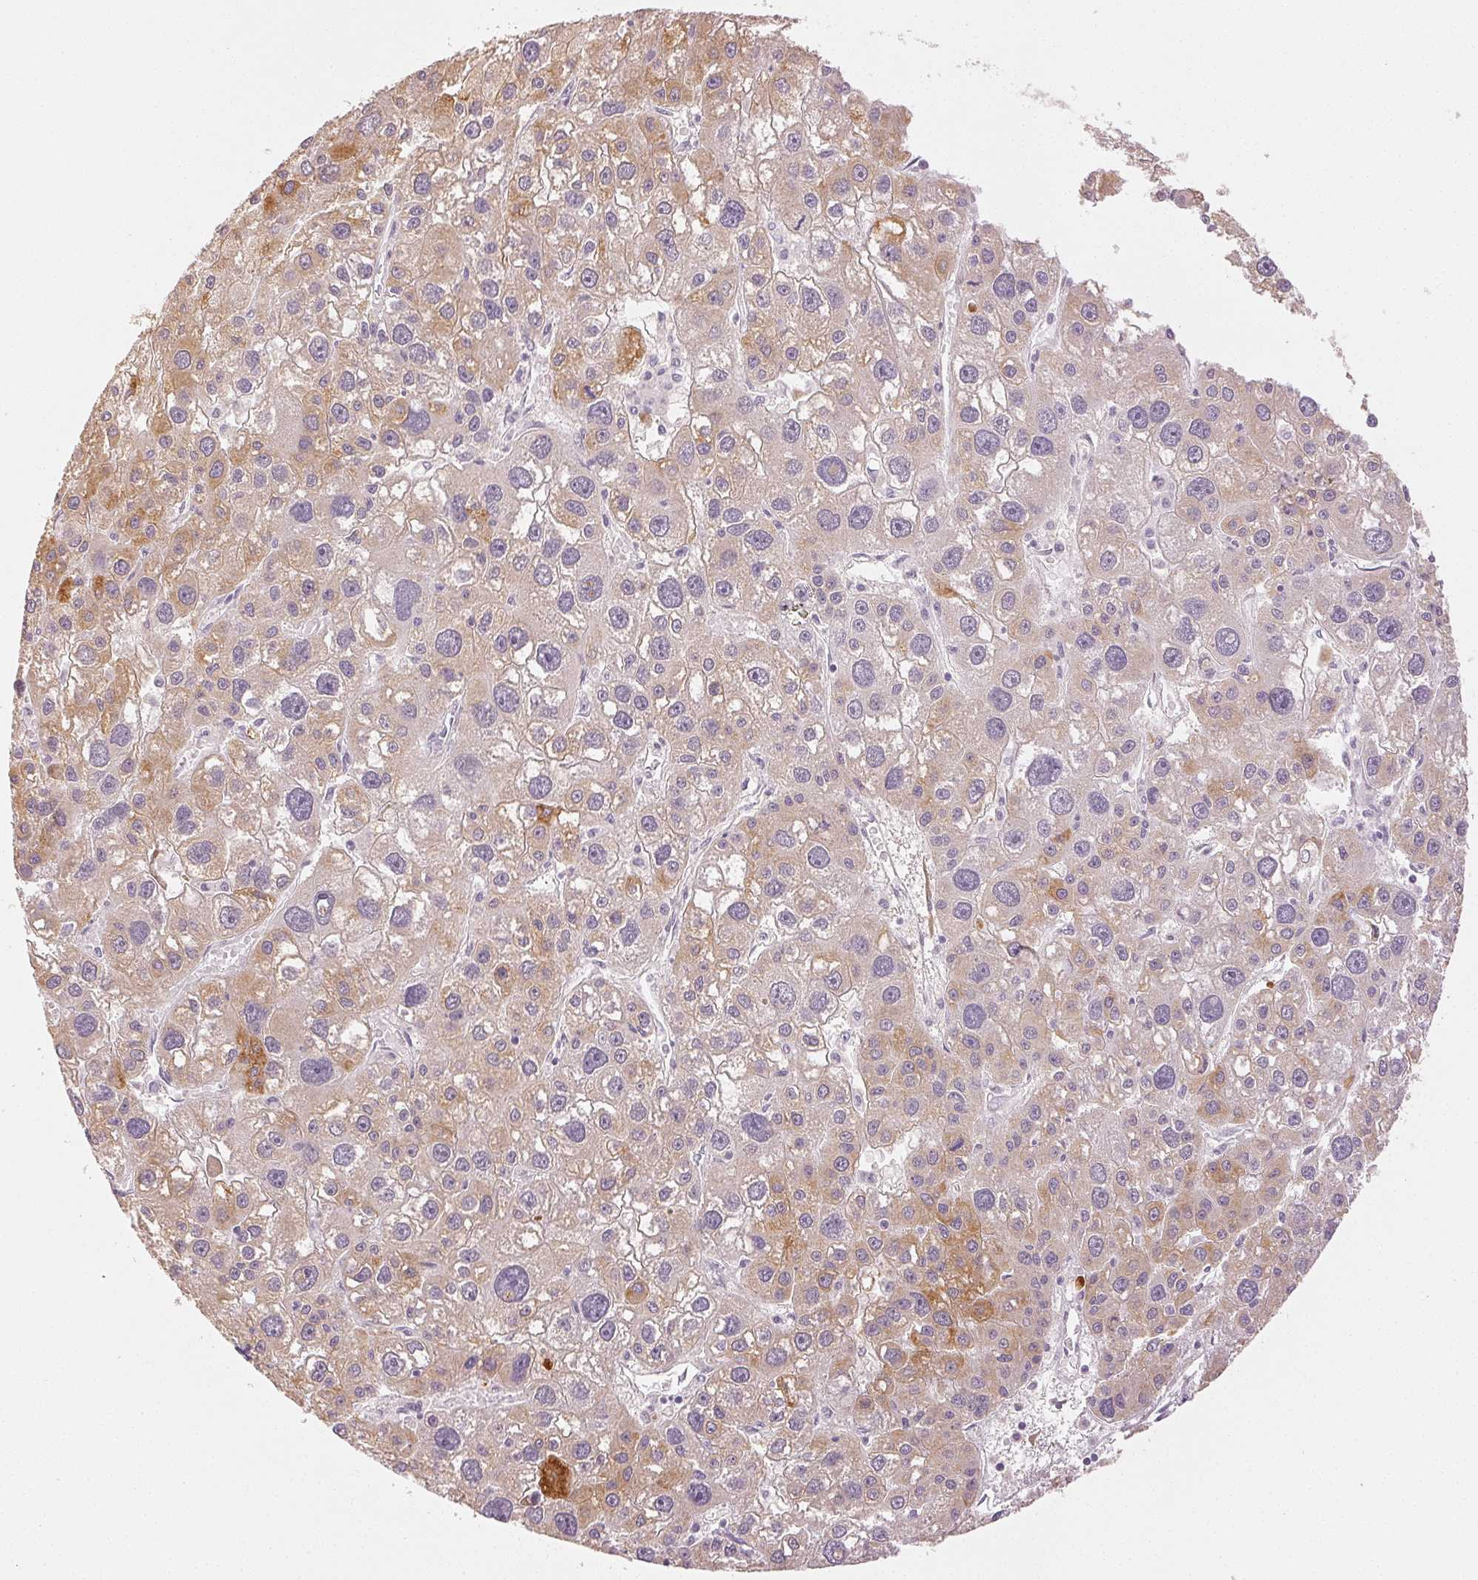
{"staining": {"intensity": "moderate", "quantity": "25%-75%", "location": "cytoplasmic/membranous"}, "tissue": "liver cancer", "cell_type": "Tumor cells", "image_type": "cancer", "snomed": [{"axis": "morphology", "description": "Carcinoma, Hepatocellular, NOS"}, {"axis": "topography", "description": "Liver"}], "caption": "A medium amount of moderate cytoplasmic/membranous staining is present in approximately 25%-75% of tumor cells in liver cancer (hepatocellular carcinoma) tissue. The staining is performed using DAB (3,3'-diaminobenzidine) brown chromogen to label protein expression. The nuclei are counter-stained blue using hematoxylin.", "gene": "MAP1LC3A", "patient": {"sex": "male", "age": 73}}